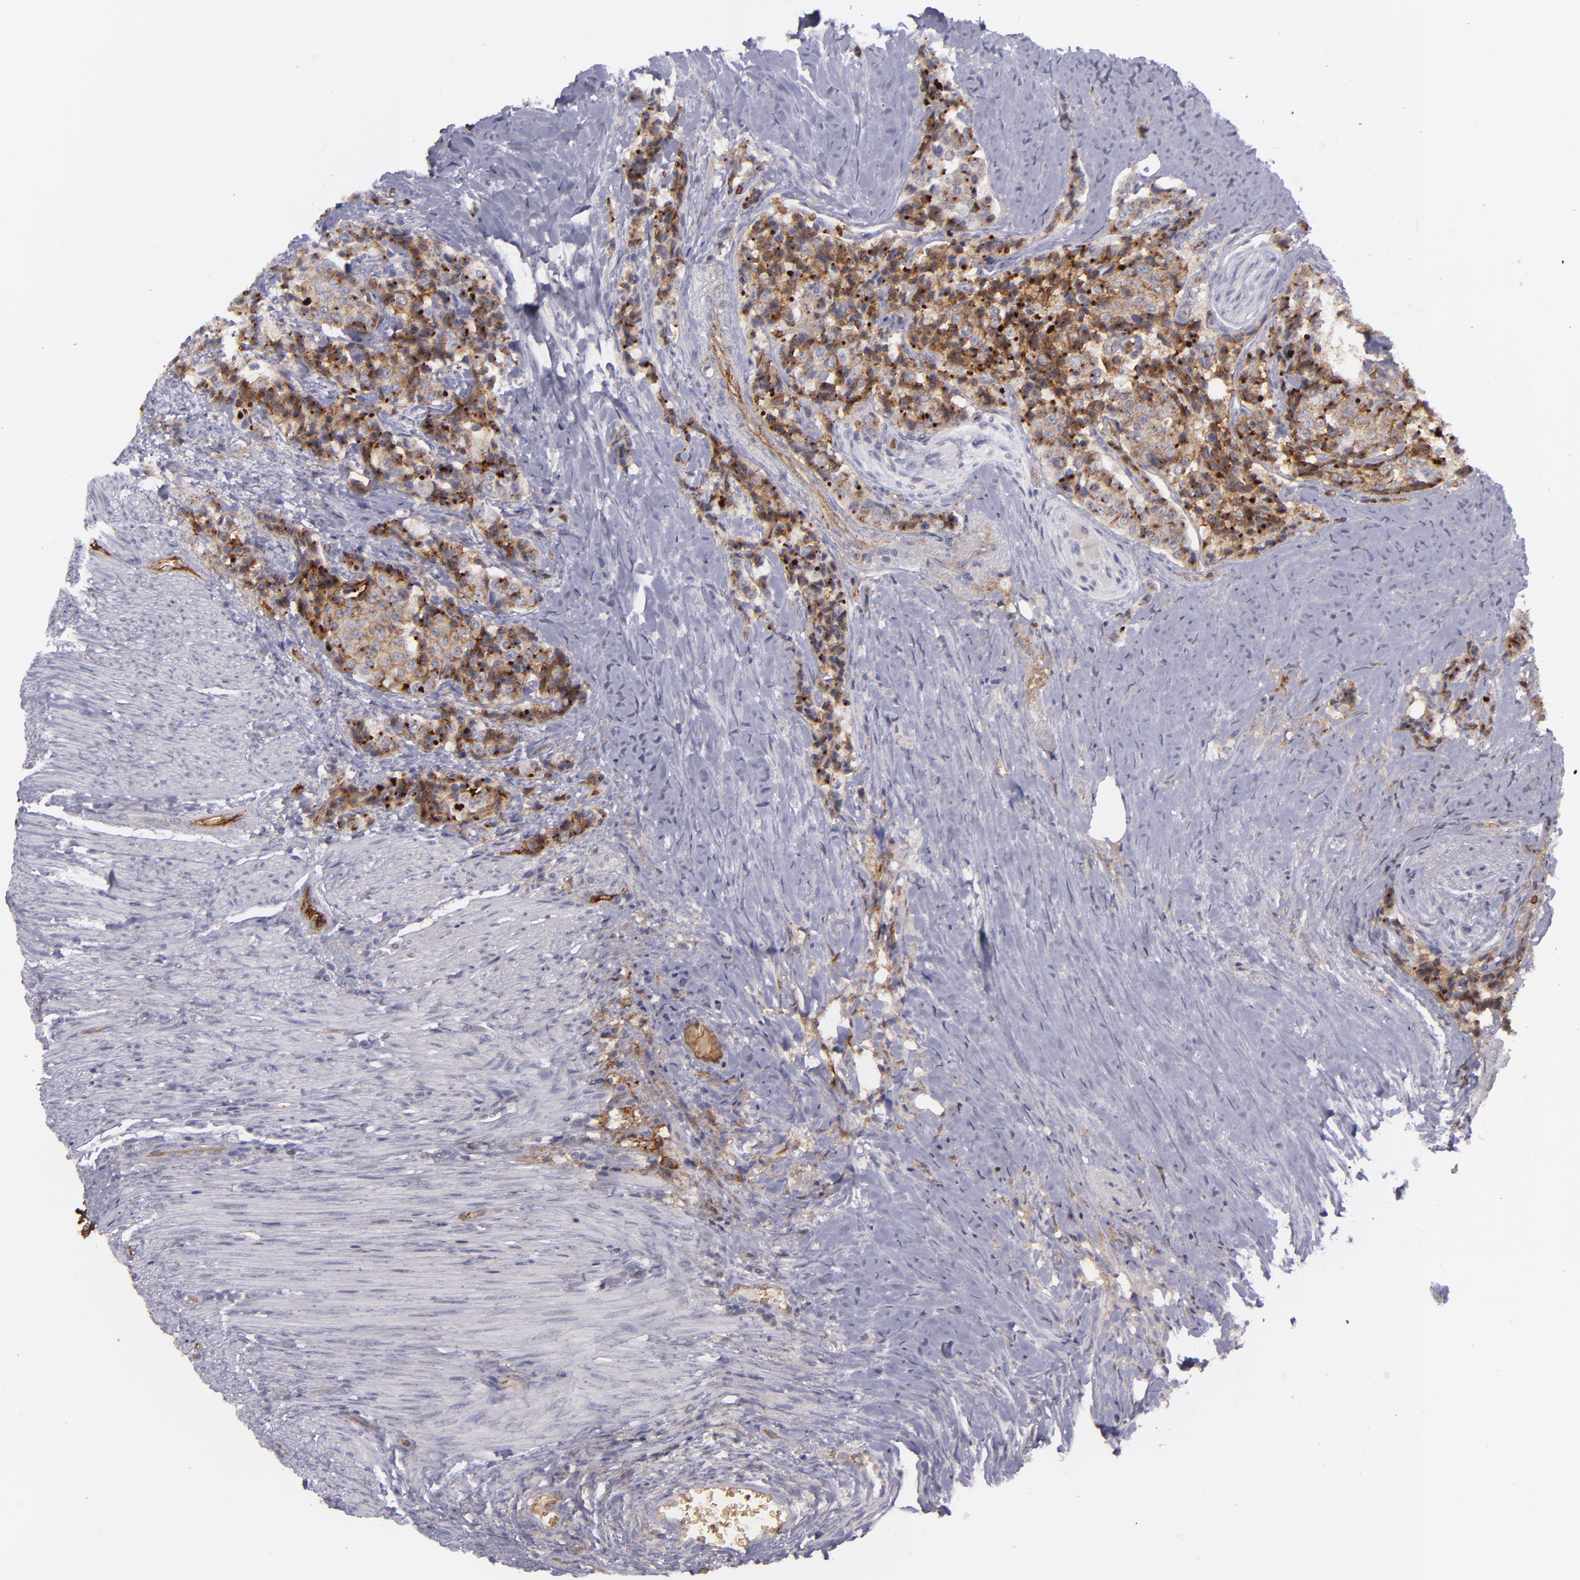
{"staining": {"intensity": "strong", "quantity": ">75%", "location": "cytoplasmic/membranous"}, "tissue": "carcinoid", "cell_type": "Tumor cells", "image_type": "cancer", "snomed": [{"axis": "morphology", "description": "Carcinoid, malignant, NOS"}, {"axis": "topography", "description": "Colon"}], "caption": "Tumor cells exhibit high levels of strong cytoplasmic/membranous staining in about >75% of cells in human carcinoid.", "gene": "ACE", "patient": {"sex": "female", "age": 61}}